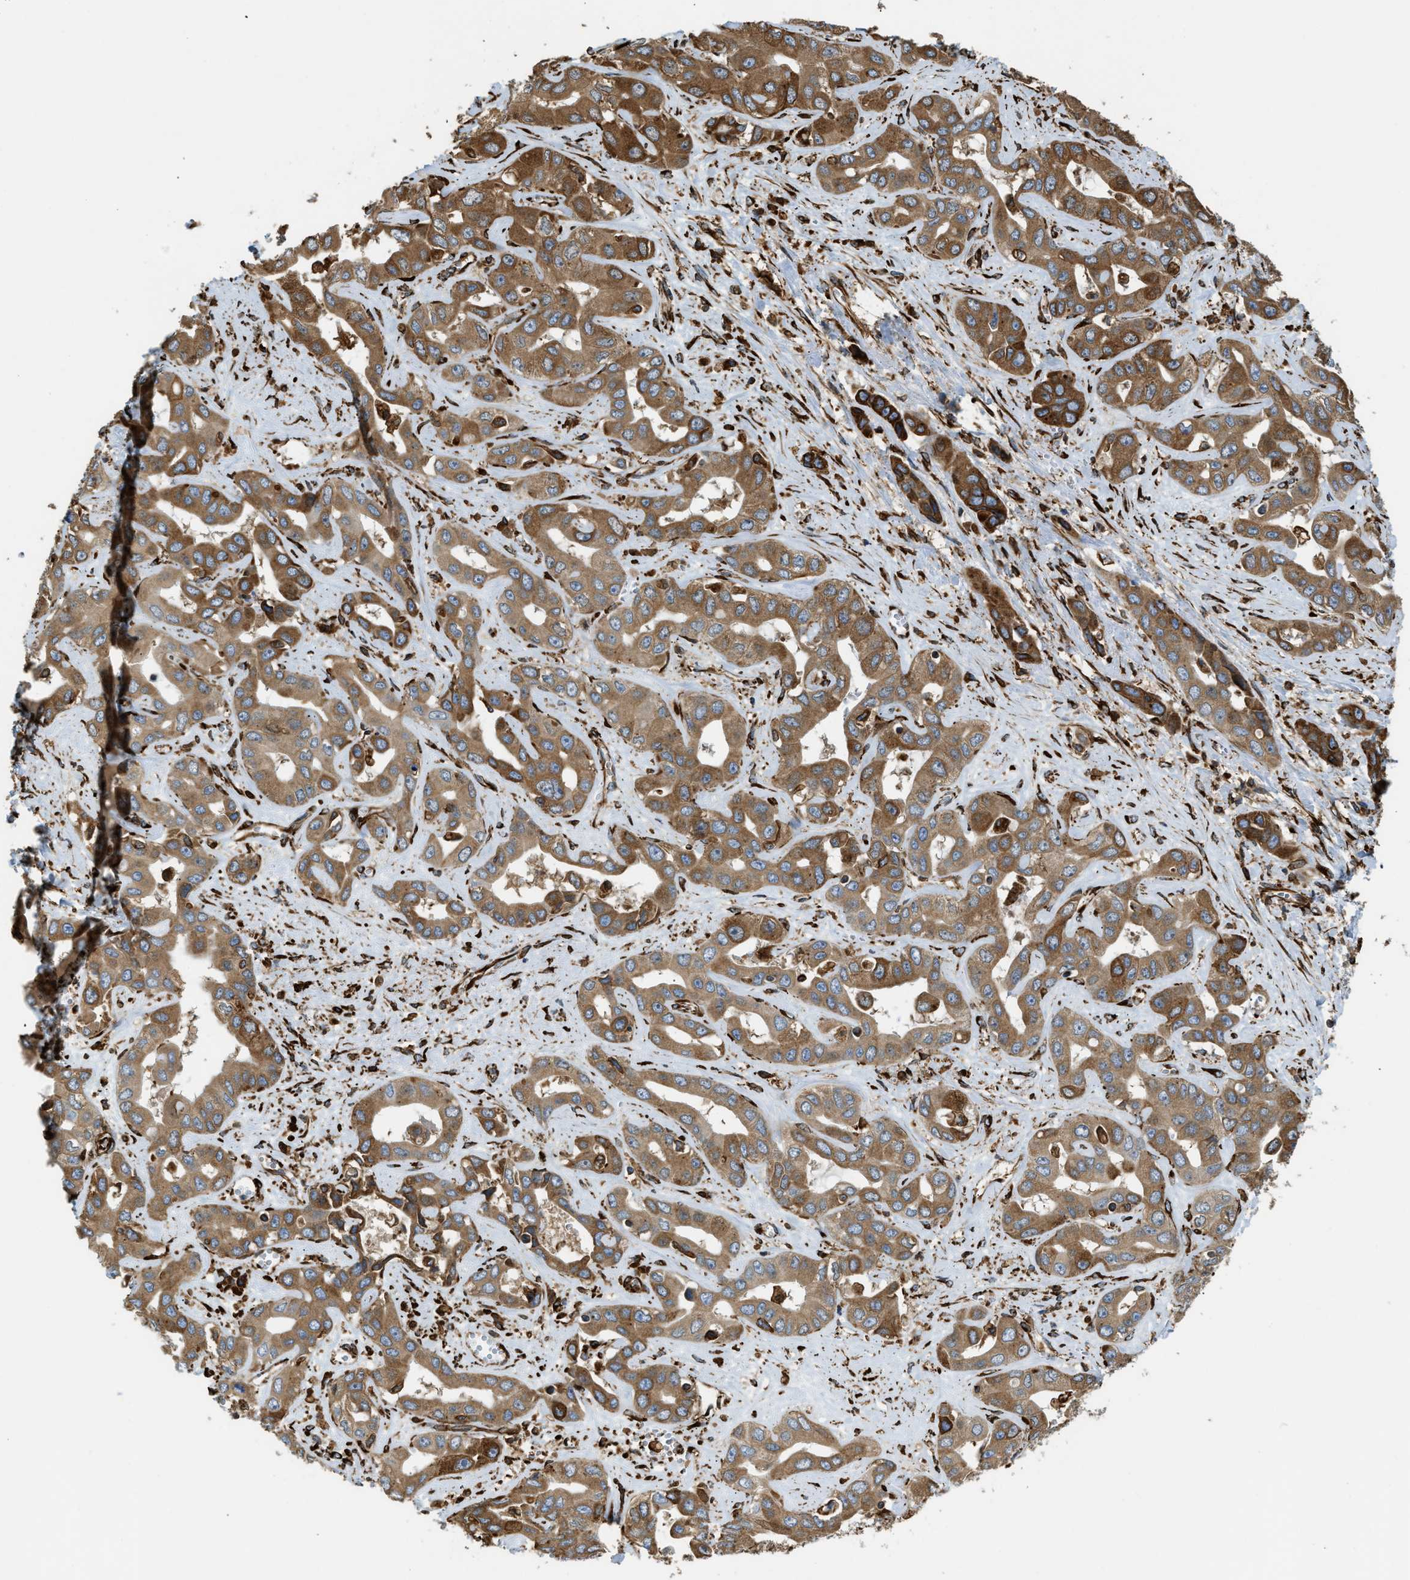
{"staining": {"intensity": "moderate", "quantity": ">75%", "location": "cytoplasmic/membranous"}, "tissue": "liver cancer", "cell_type": "Tumor cells", "image_type": "cancer", "snomed": [{"axis": "morphology", "description": "Cholangiocarcinoma"}, {"axis": "topography", "description": "Liver"}], "caption": "Moderate cytoplasmic/membranous staining for a protein is appreciated in approximately >75% of tumor cells of liver cancer (cholangiocarcinoma) using IHC.", "gene": "BEX3", "patient": {"sex": "female", "age": 52}}